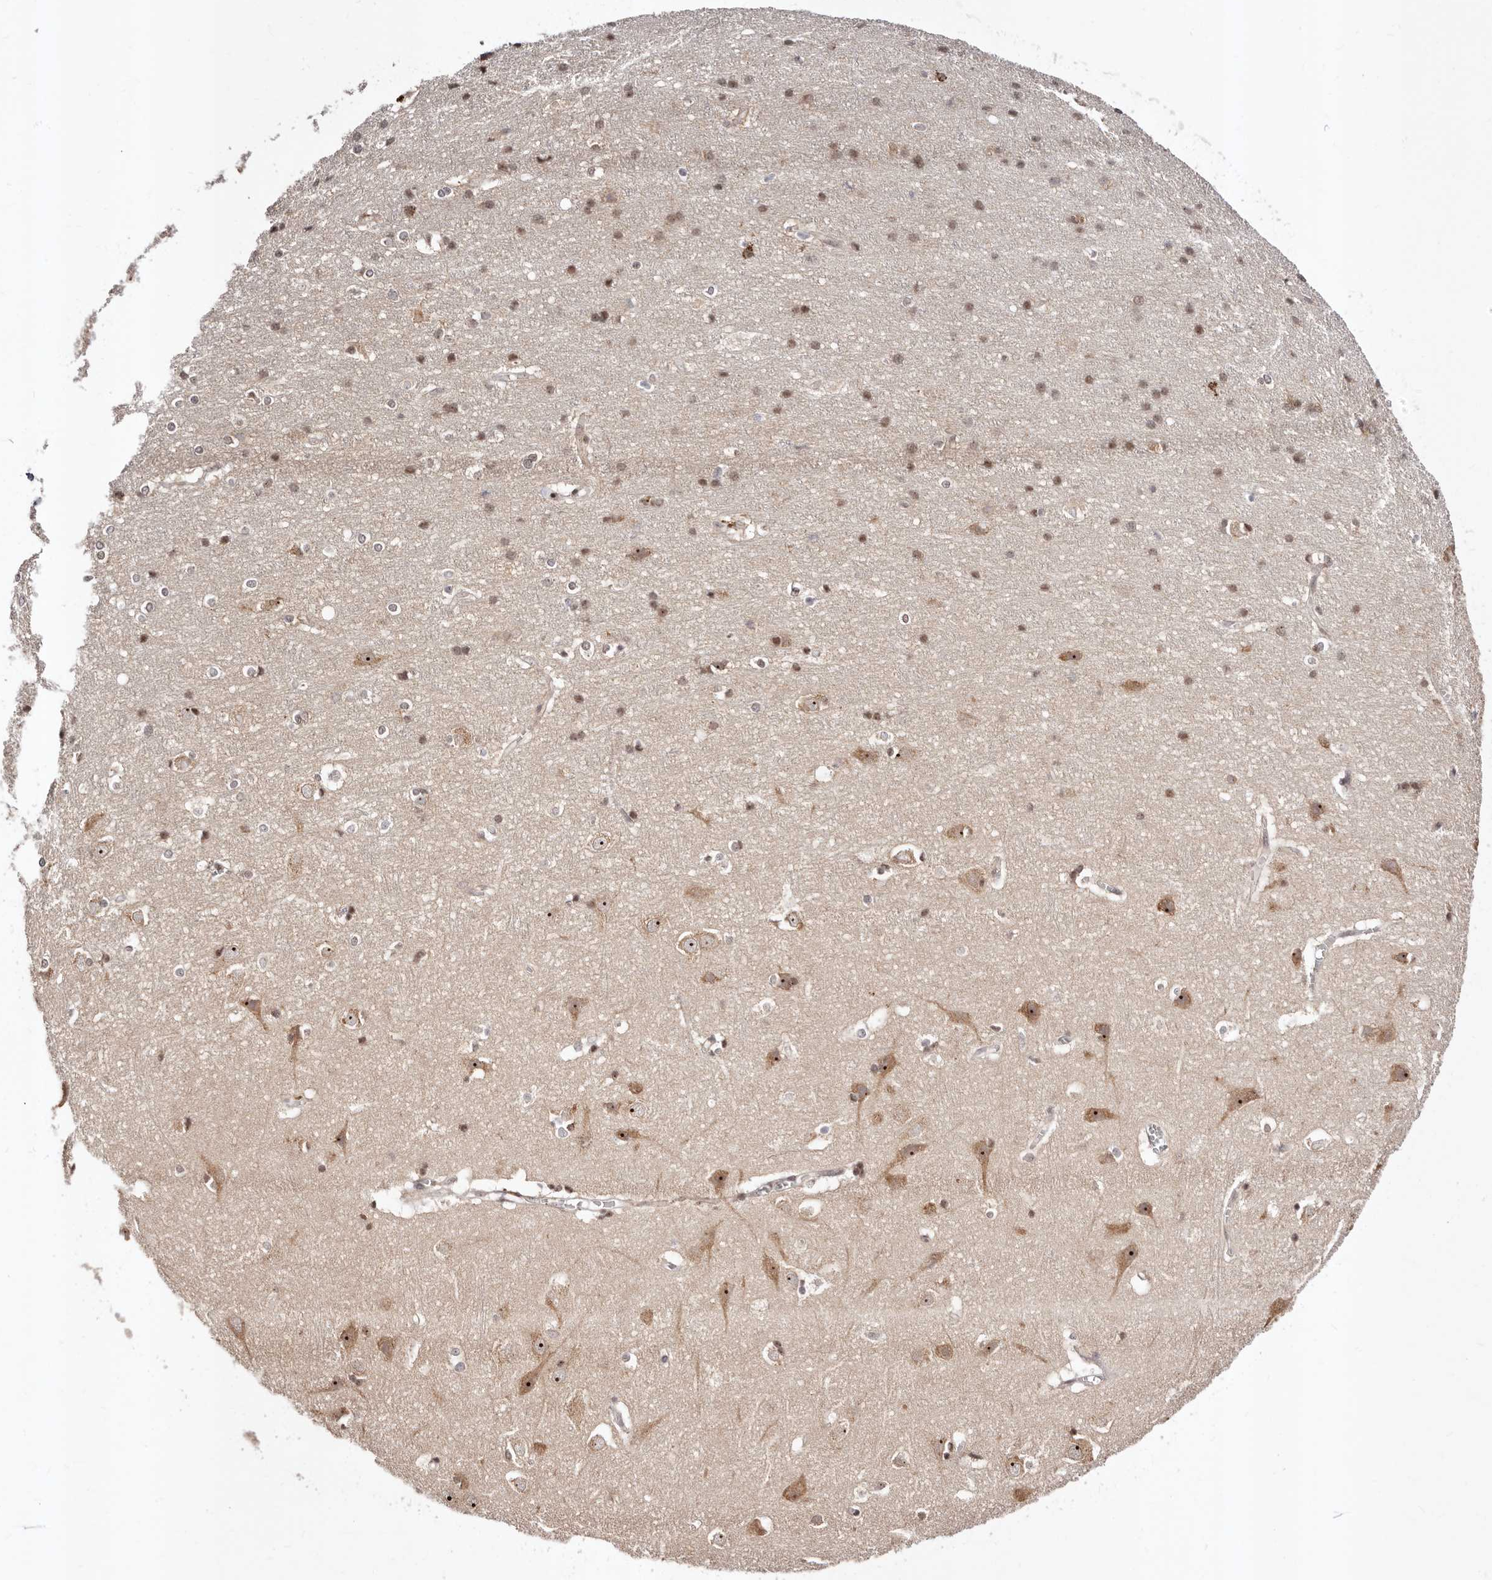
{"staining": {"intensity": "moderate", "quantity": ">75%", "location": "nuclear"}, "tissue": "cerebral cortex", "cell_type": "Endothelial cells", "image_type": "normal", "snomed": [{"axis": "morphology", "description": "Normal tissue, NOS"}, {"axis": "topography", "description": "Cerebral cortex"}], "caption": "A brown stain highlights moderate nuclear staining of a protein in endothelial cells of normal human cerebral cortex. (brown staining indicates protein expression, while blue staining denotes nuclei).", "gene": "APOL6", "patient": {"sex": "male", "age": 54}}